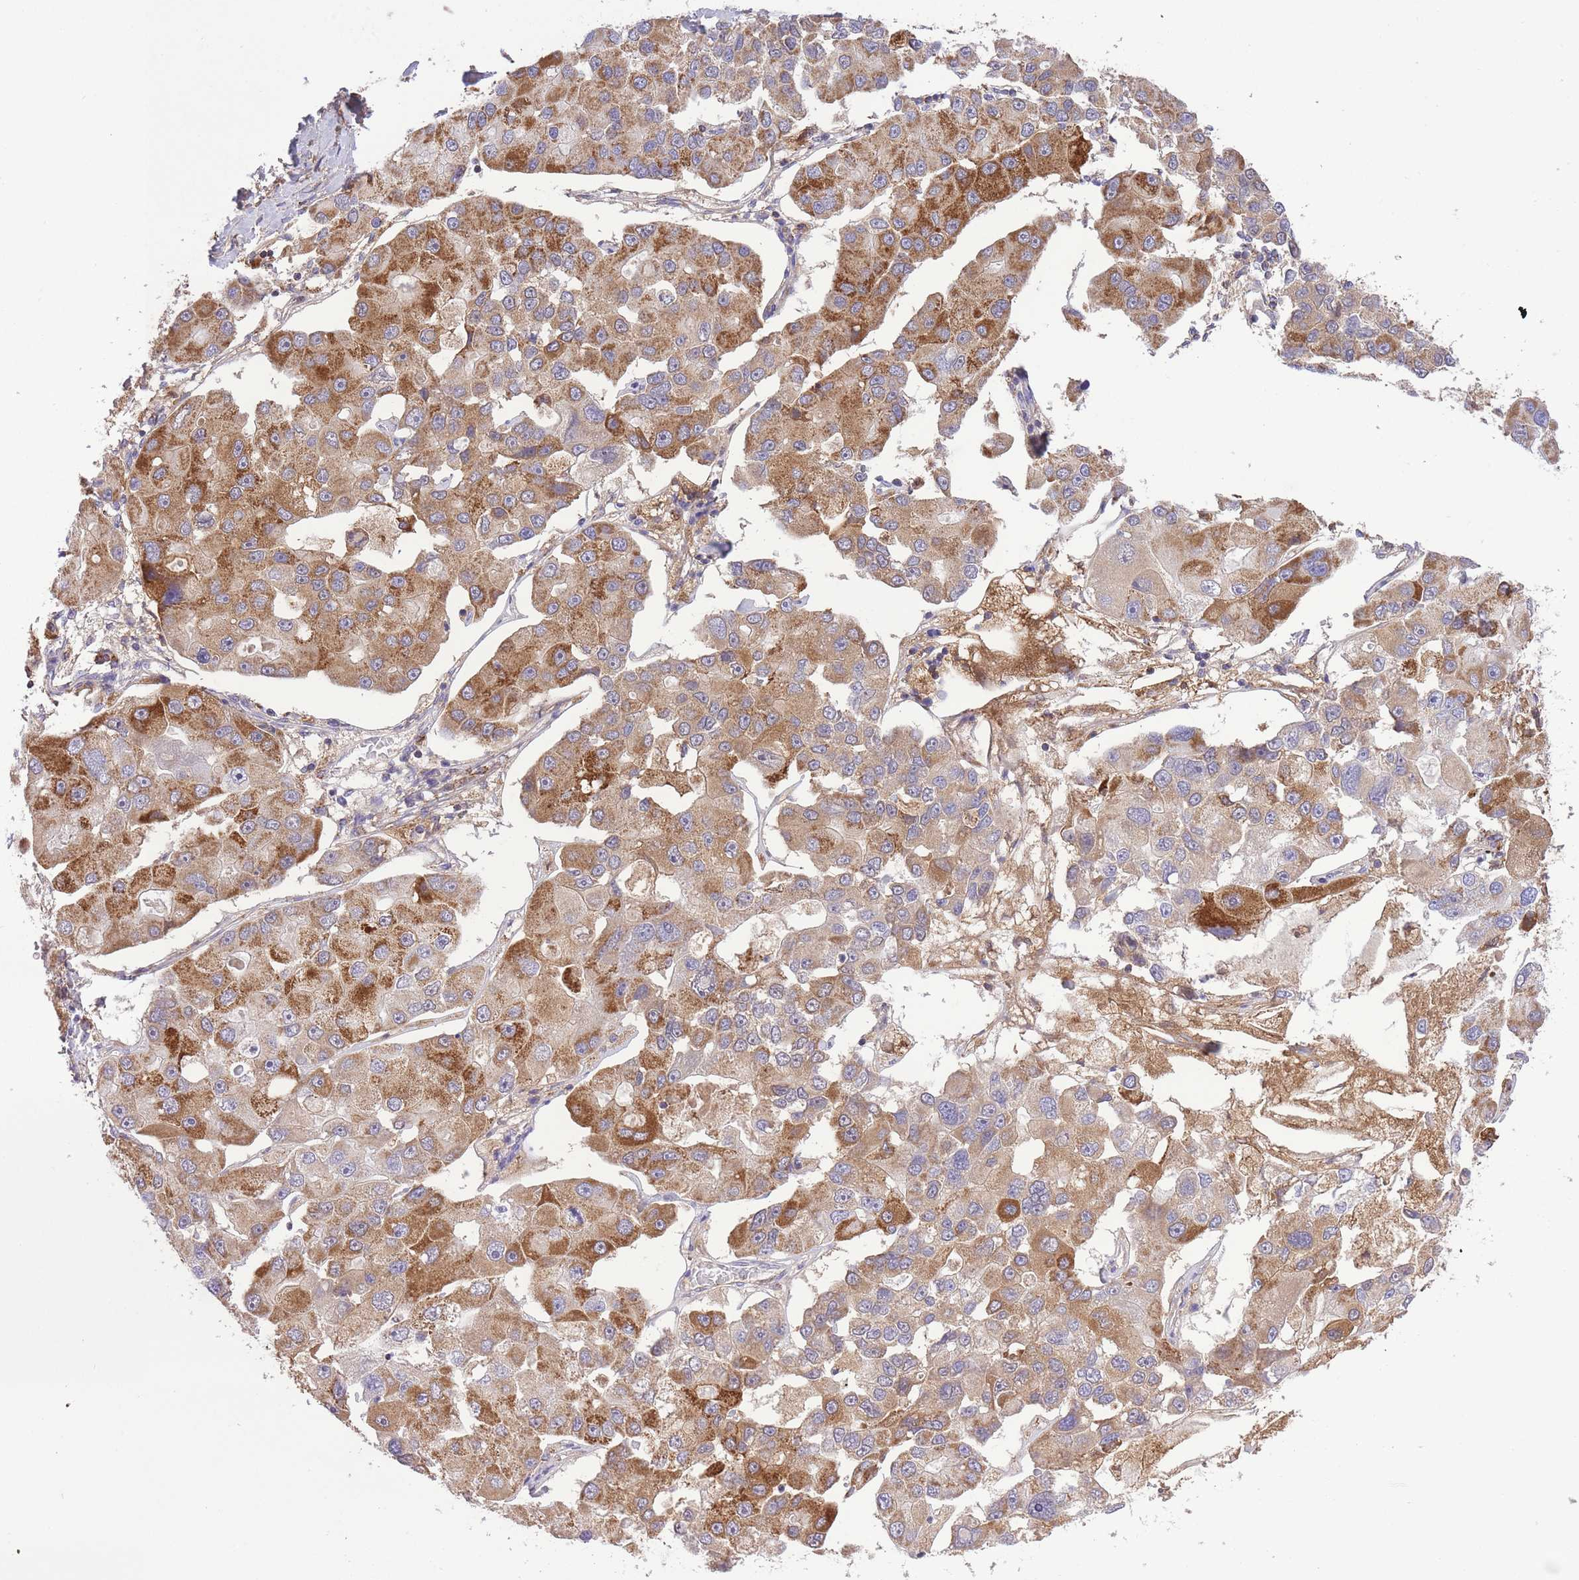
{"staining": {"intensity": "strong", "quantity": "25%-75%", "location": "cytoplasmic/membranous"}, "tissue": "lung cancer", "cell_type": "Tumor cells", "image_type": "cancer", "snomed": [{"axis": "morphology", "description": "Adenocarcinoma, NOS"}, {"axis": "topography", "description": "Lung"}], "caption": "A histopathology image showing strong cytoplasmic/membranous staining in about 25%-75% of tumor cells in lung adenocarcinoma, as visualized by brown immunohistochemical staining.", "gene": "ST3GAL3", "patient": {"sex": "female", "age": 54}}